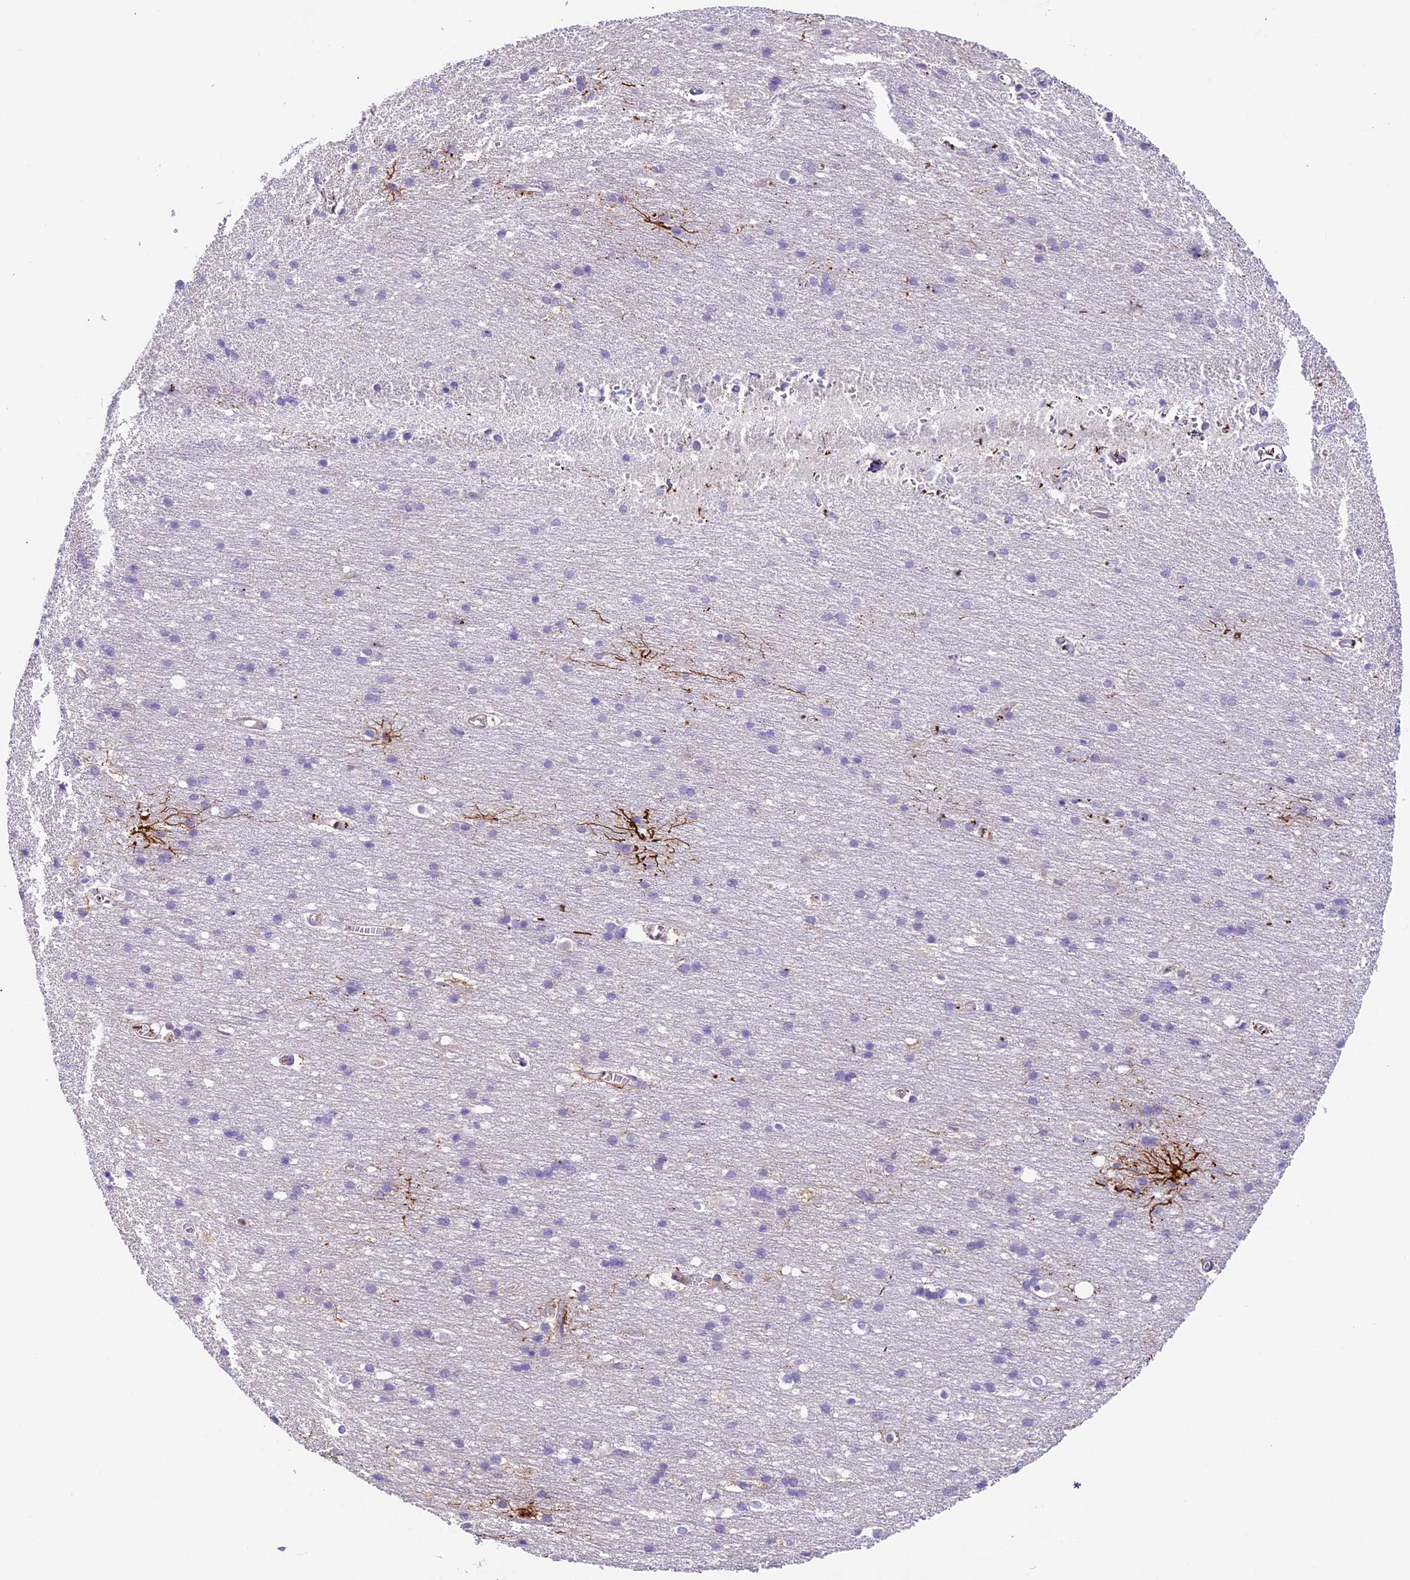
{"staining": {"intensity": "weak", "quantity": "25%-75%", "location": "cytoplasmic/membranous"}, "tissue": "cerebral cortex", "cell_type": "Endothelial cells", "image_type": "normal", "snomed": [{"axis": "morphology", "description": "Normal tissue, NOS"}, {"axis": "topography", "description": "Cerebral cortex"}], "caption": "A brown stain labels weak cytoplasmic/membranous staining of a protein in endothelial cells of benign cerebral cortex.", "gene": "TBC1D1", "patient": {"sex": "male", "age": 54}}